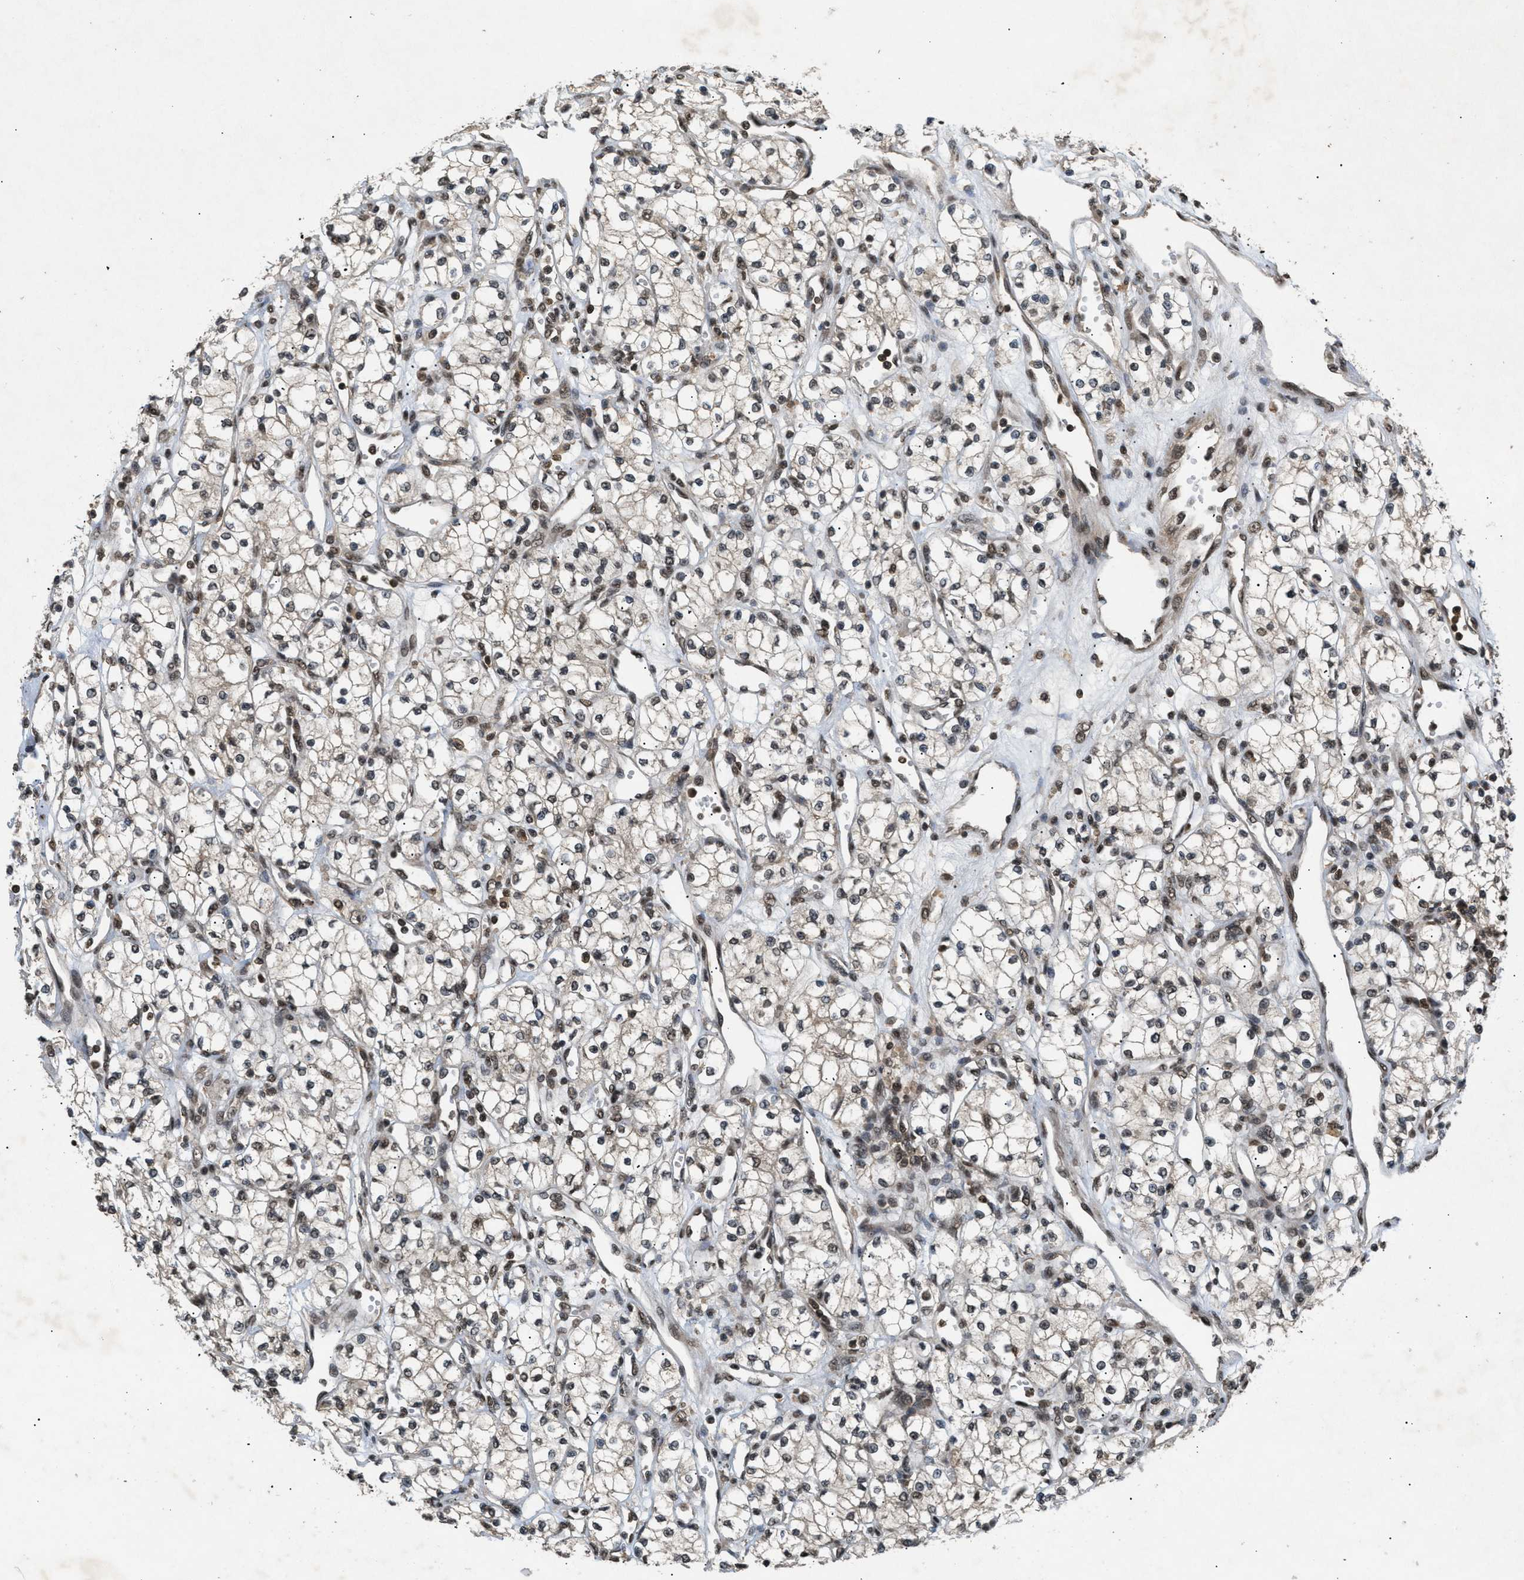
{"staining": {"intensity": "moderate", "quantity": "25%-75%", "location": "nuclear"}, "tissue": "renal cancer", "cell_type": "Tumor cells", "image_type": "cancer", "snomed": [{"axis": "morphology", "description": "Adenocarcinoma, NOS"}, {"axis": "topography", "description": "Kidney"}], "caption": "Protein expression analysis of human adenocarcinoma (renal) reveals moderate nuclear staining in about 25%-75% of tumor cells.", "gene": "RBM5", "patient": {"sex": "male", "age": 59}}